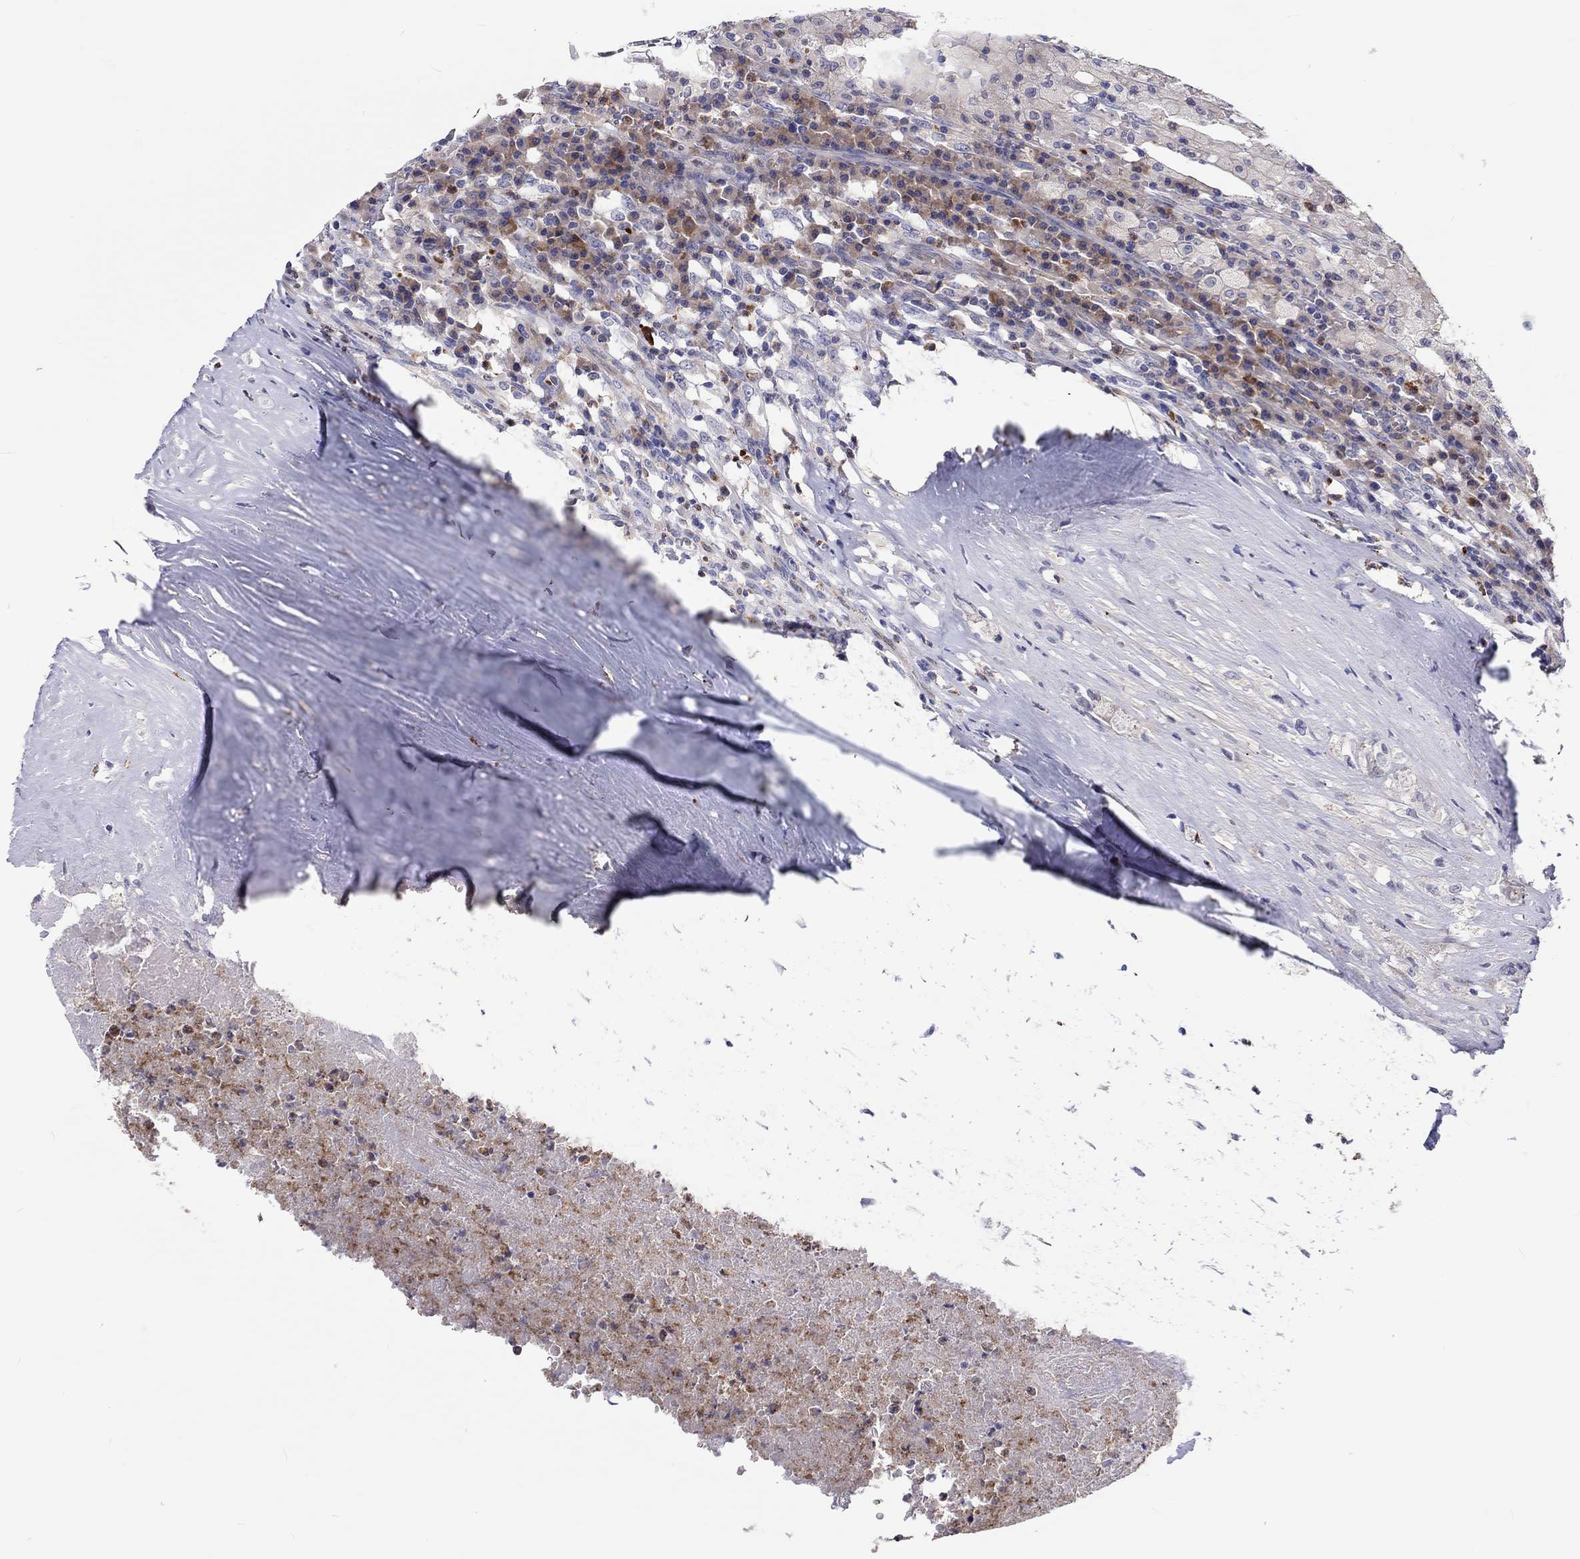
{"staining": {"intensity": "negative", "quantity": "none", "location": "none"}, "tissue": "testis cancer", "cell_type": "Tumor cells", "image_type": "cancer", "snomed": [{"axis": "morphology", "description": "Necrosis, NOS"}, {"axis": "morphology", "description": "Carcinoma, Embryonal, NOS"}, {"axis": "topography", "description": "Testis"}], "caption": "High magnification brightfield microscopy of embryonal carcinoma (testis) stained with DAB (brown) and counterstained with hematoxylin (blue): tumor cells show no significant staining.", "gene": "ABCG4", "patient": {"sex": "male", "age": 19}}